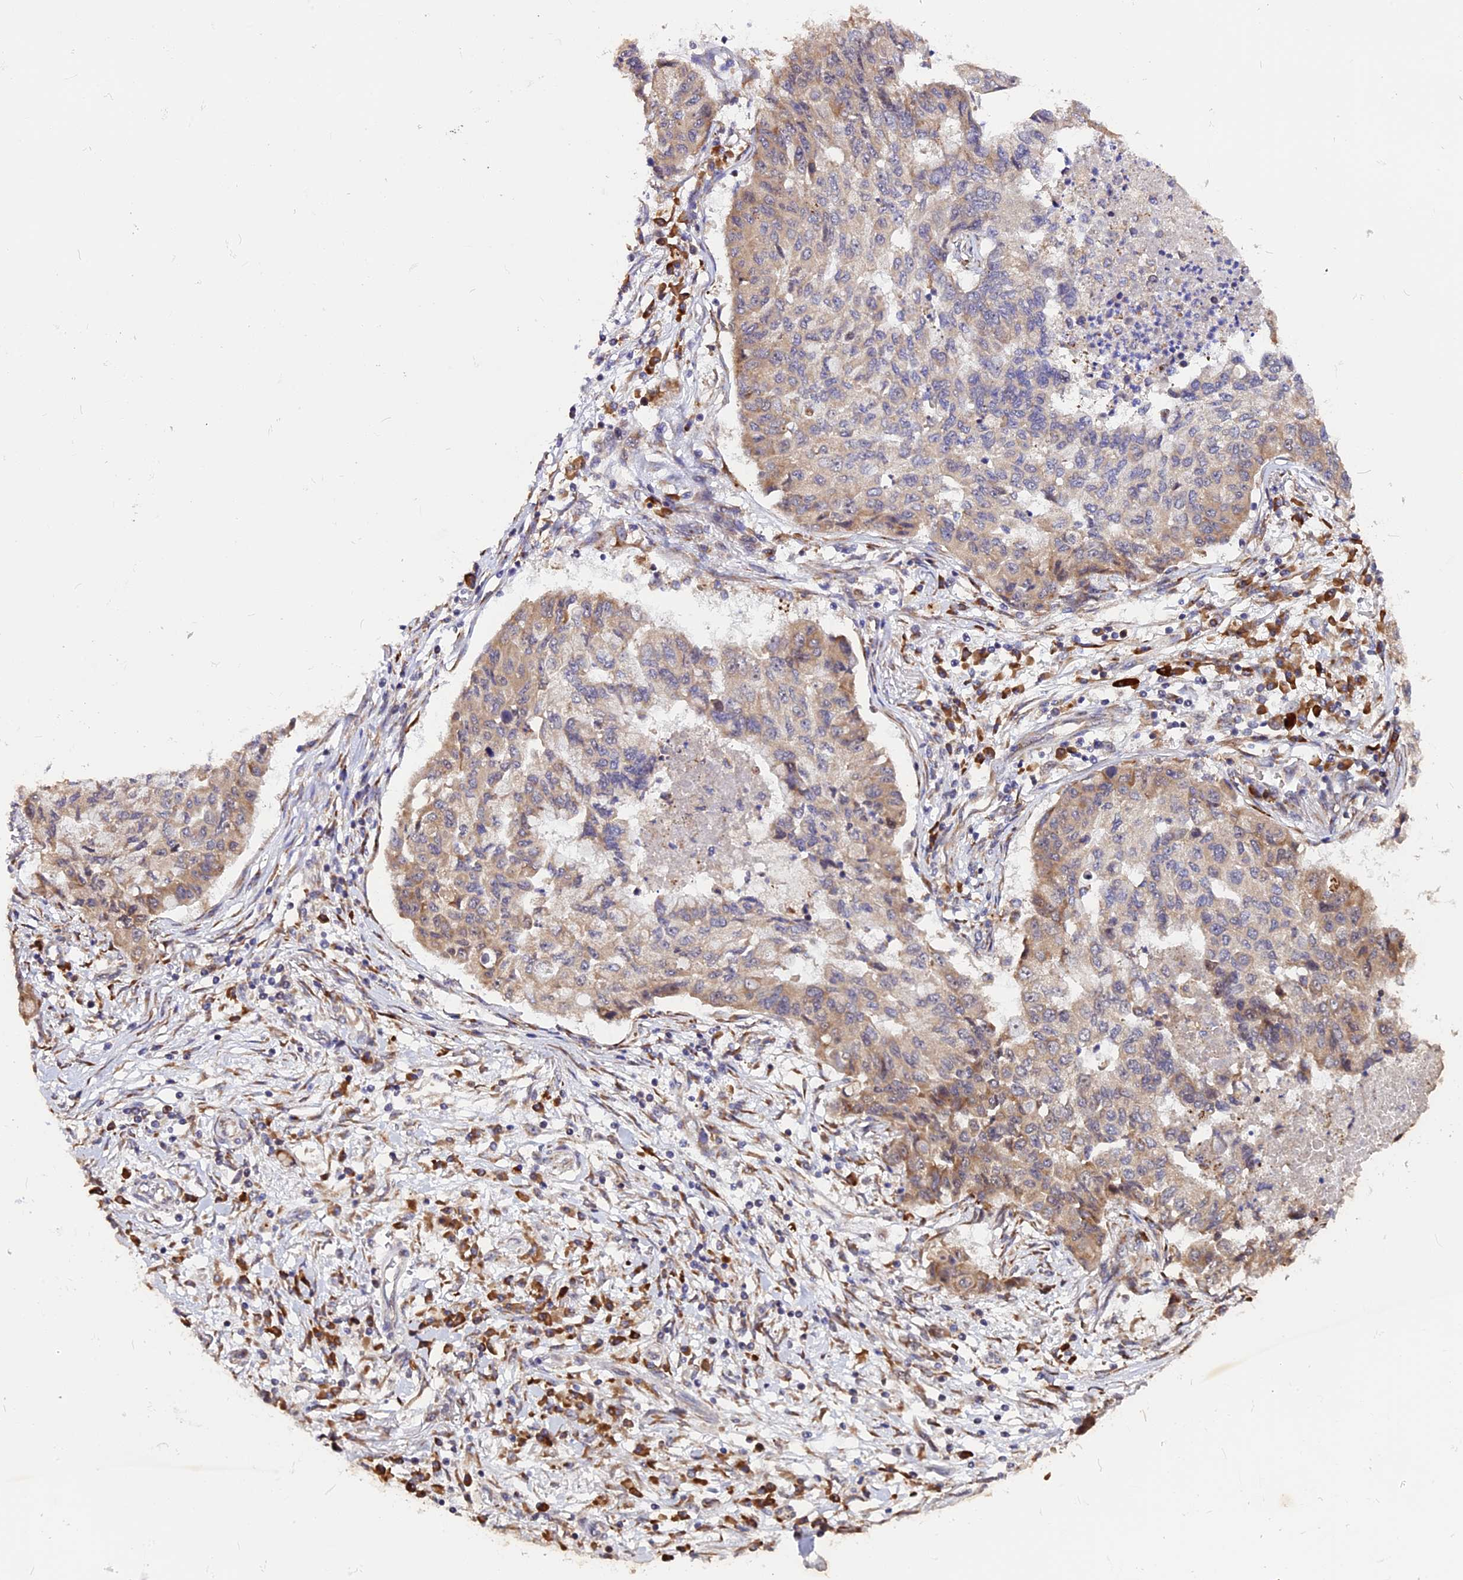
{"staining": {"intensity": "weak", "quantity": "25%-75%", "location": "cytoplasmic/membranous"}, "tissue": "lung cancer", "cell_type": "Tumor cells", "image_type": "cancer", "snomed": [{"axis": "morphology", "description": "Squamous cell carcinoma, NOS"}, {"axis": "topography", "description": "Lung"}], "caption": "Immunohistochemical staining of human lung cancer (squamous cell carcinoma) shows low levels of weak cytoplasmic/membranous protein staining in approximately 25%-75% of tumor cells.", "gene": "GNPTAB", "patient": {"sex": "male", "age": 74}}